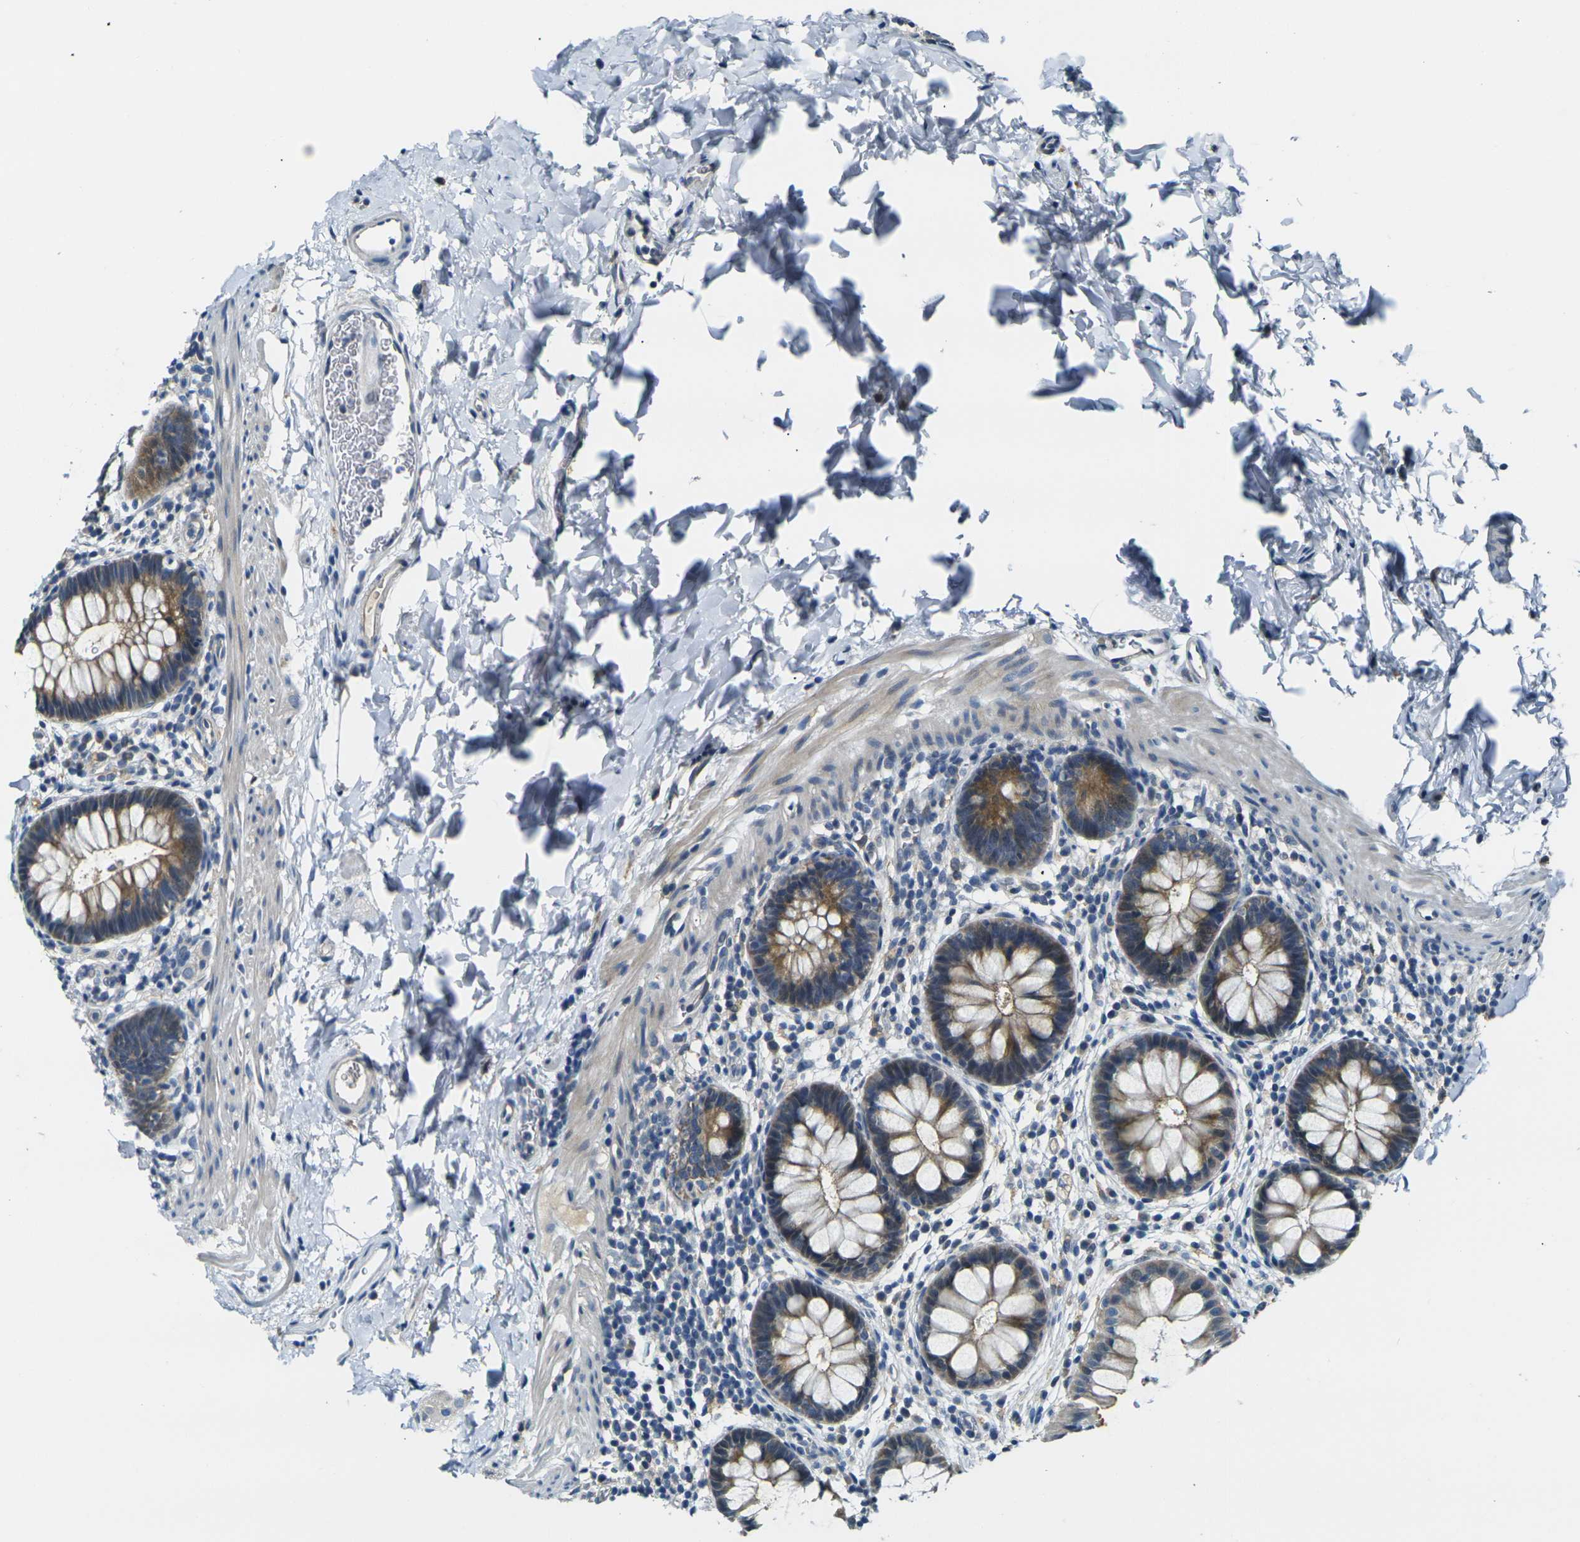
{"staining": {"intensity": "weak", "quantity": ">75%", "location": "cytoplasmic/membranous"}, "tissue": "rectum", "cell_type": "Glandular cells", "image_type": "normal", "snomed": [{"axis": "morphology", "description": "Normal tissue, NOS"}, {"axis": "topography", "description": "Rectum"}], "caption": "Immunohistochemistry image of unremarkable rectum: human rectum stained using IHC reveals low levels of weak protein expression localized specifically in the cytoplasmic/membranous of glandular cells, appearing as a cytoplasmic/membranous brown color.", "gene": "SHISAL2B", "patient": {"sex": "female", "age": 24}}